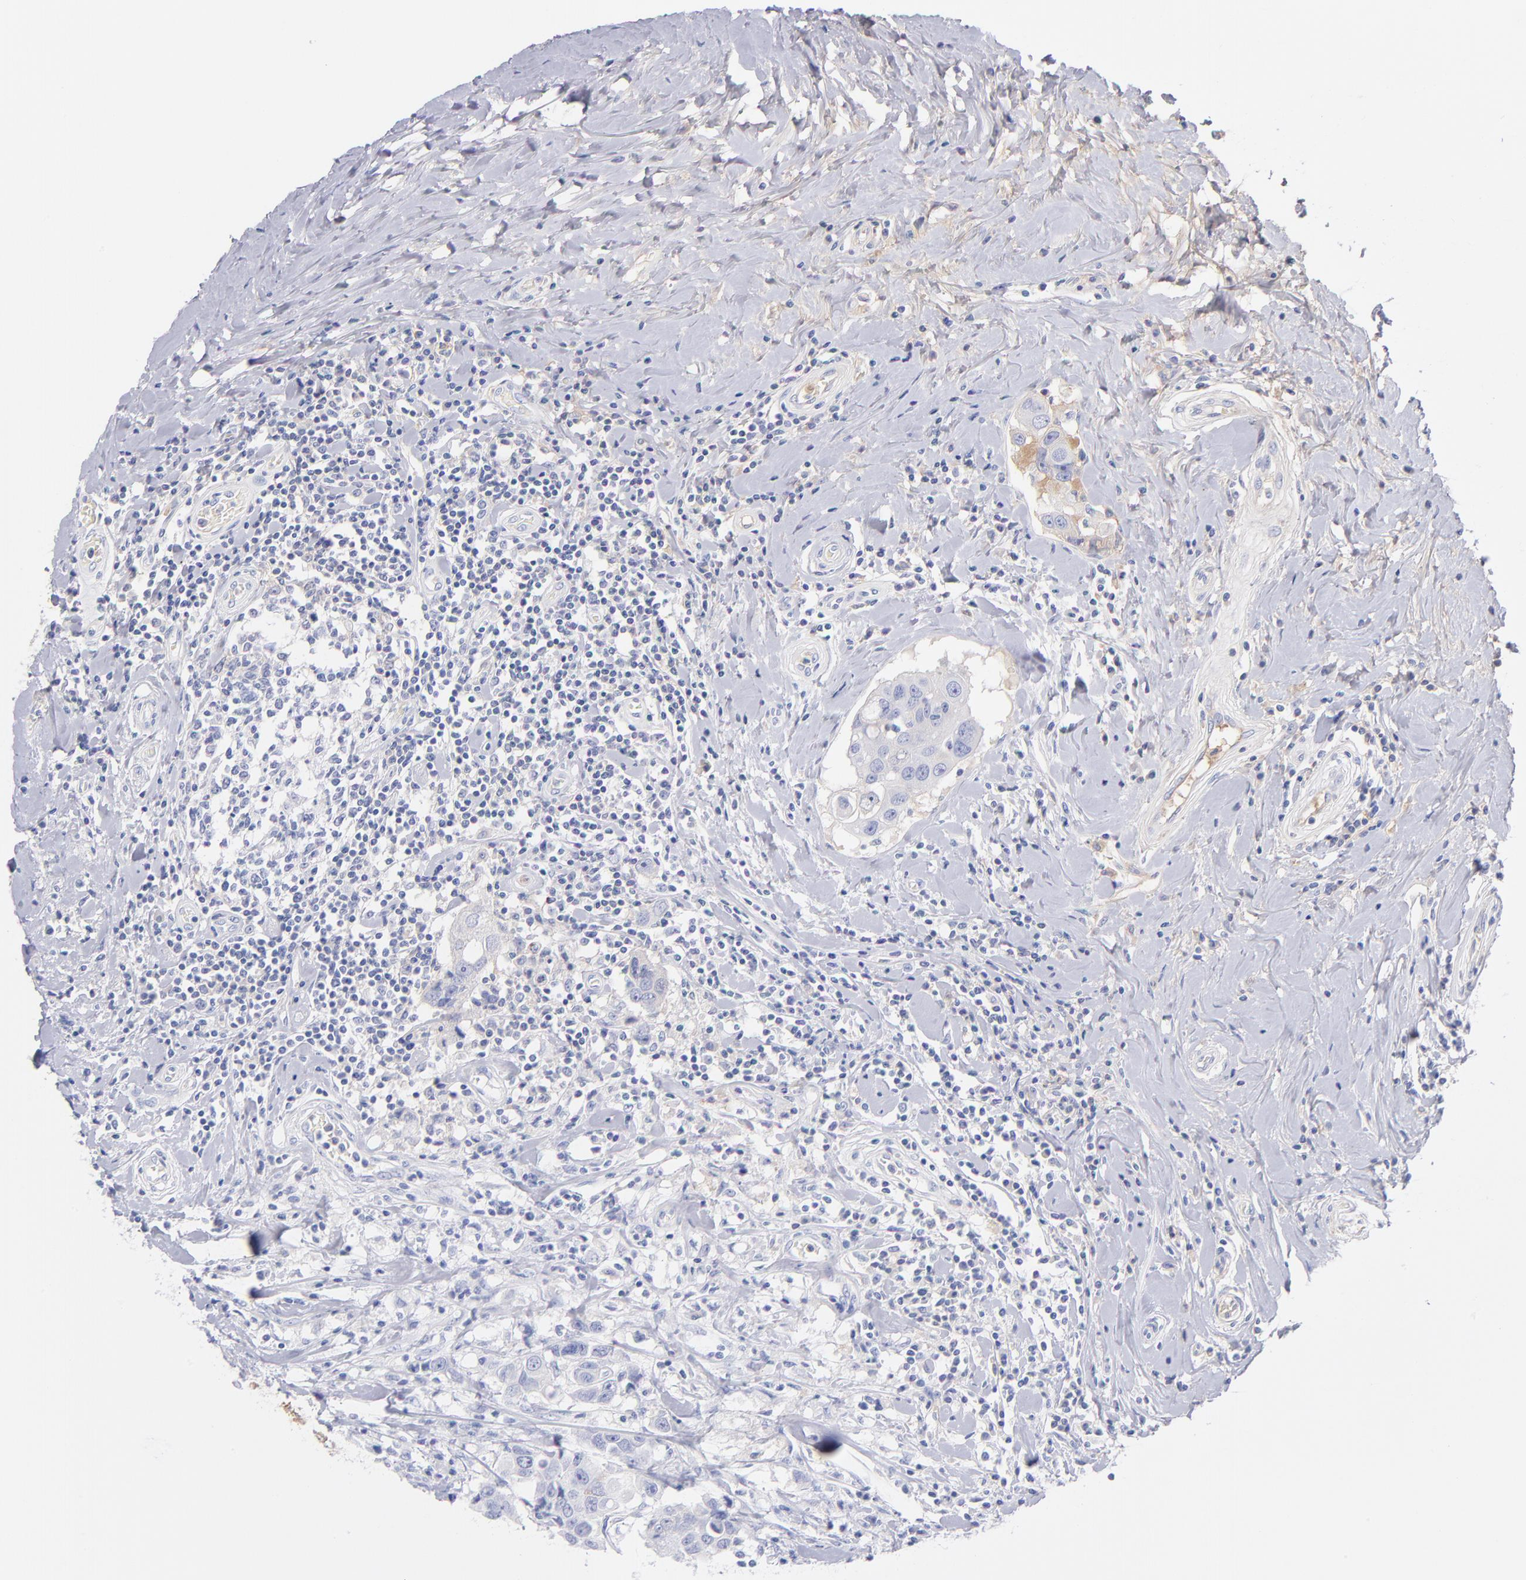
{"staining": {"intensity": "weak", "quantity": "<25%", "location": "cytoplasmic/membranous"}, "tissue": "breast cancer", "cell_type": "Tumor cells", "image_type": "cancer", "snomed": [{"axis": "morphology", "description": "Duct carcinoma"}, {"axis": "topography", "description": "Breast"}], "caption": "Protein analysis of breast cancer shows no significant expression in tumor cells.", "gene": "HP", "patient": {"sex": "female", "age": 27}}